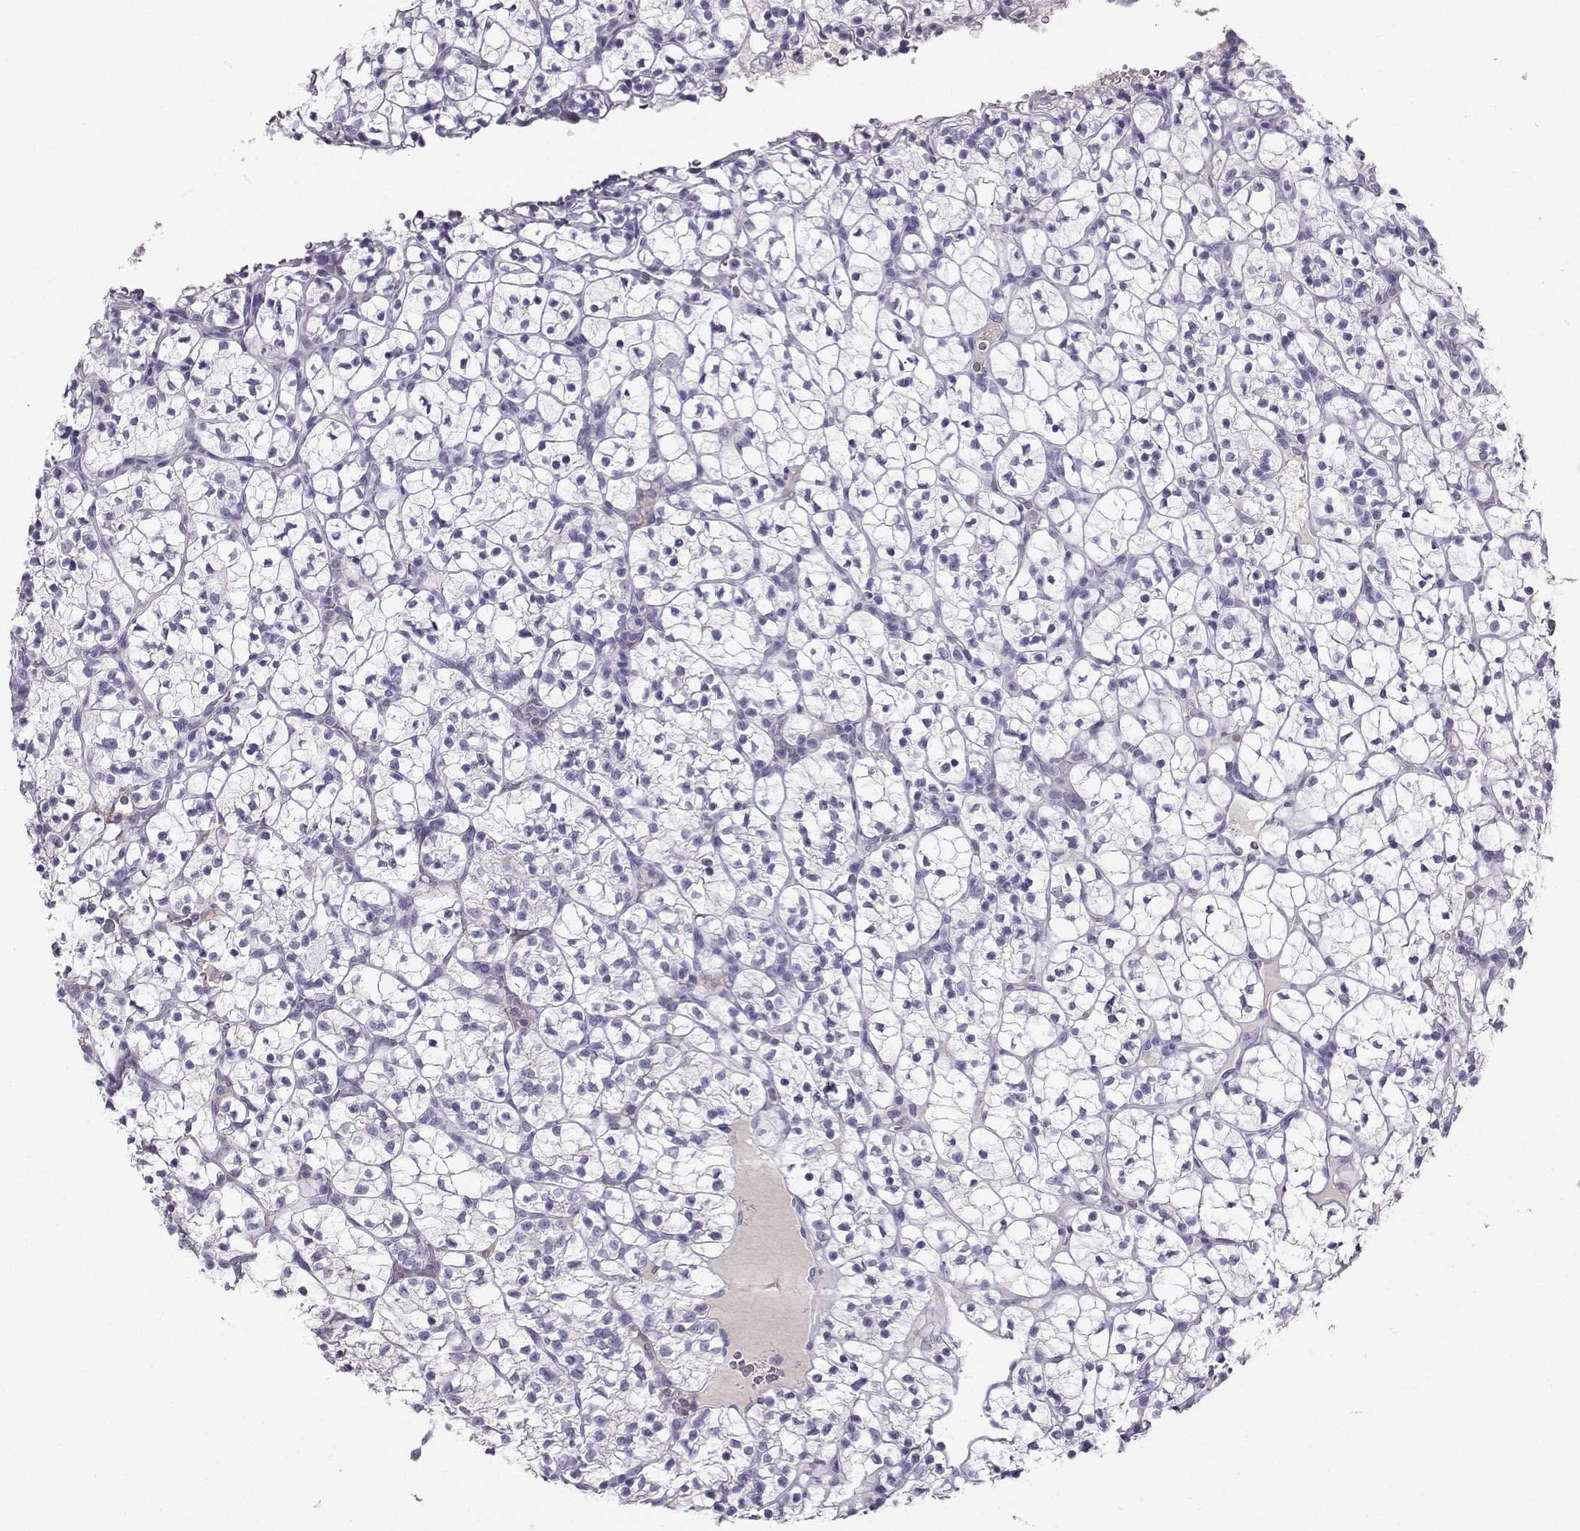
{"staining": {"intensity": "negative", "quantity": "none", "location": "none"}, "tissue": "renal cancer", "cell_type": "Tumor cells", "image_type": "cancer", "snomed": [{"axis": "morphology", "description": "Adenocarcinoma, NOS"}, {"axis": "topography", "description": "Kidney"}], "caption": "Renal adenocarcinoma stained for a protein using immunohistochemistry demonstrates no positivity tumor cells.", "gene": "KIF17", "patient": {"sex": "female", "age": 89}}